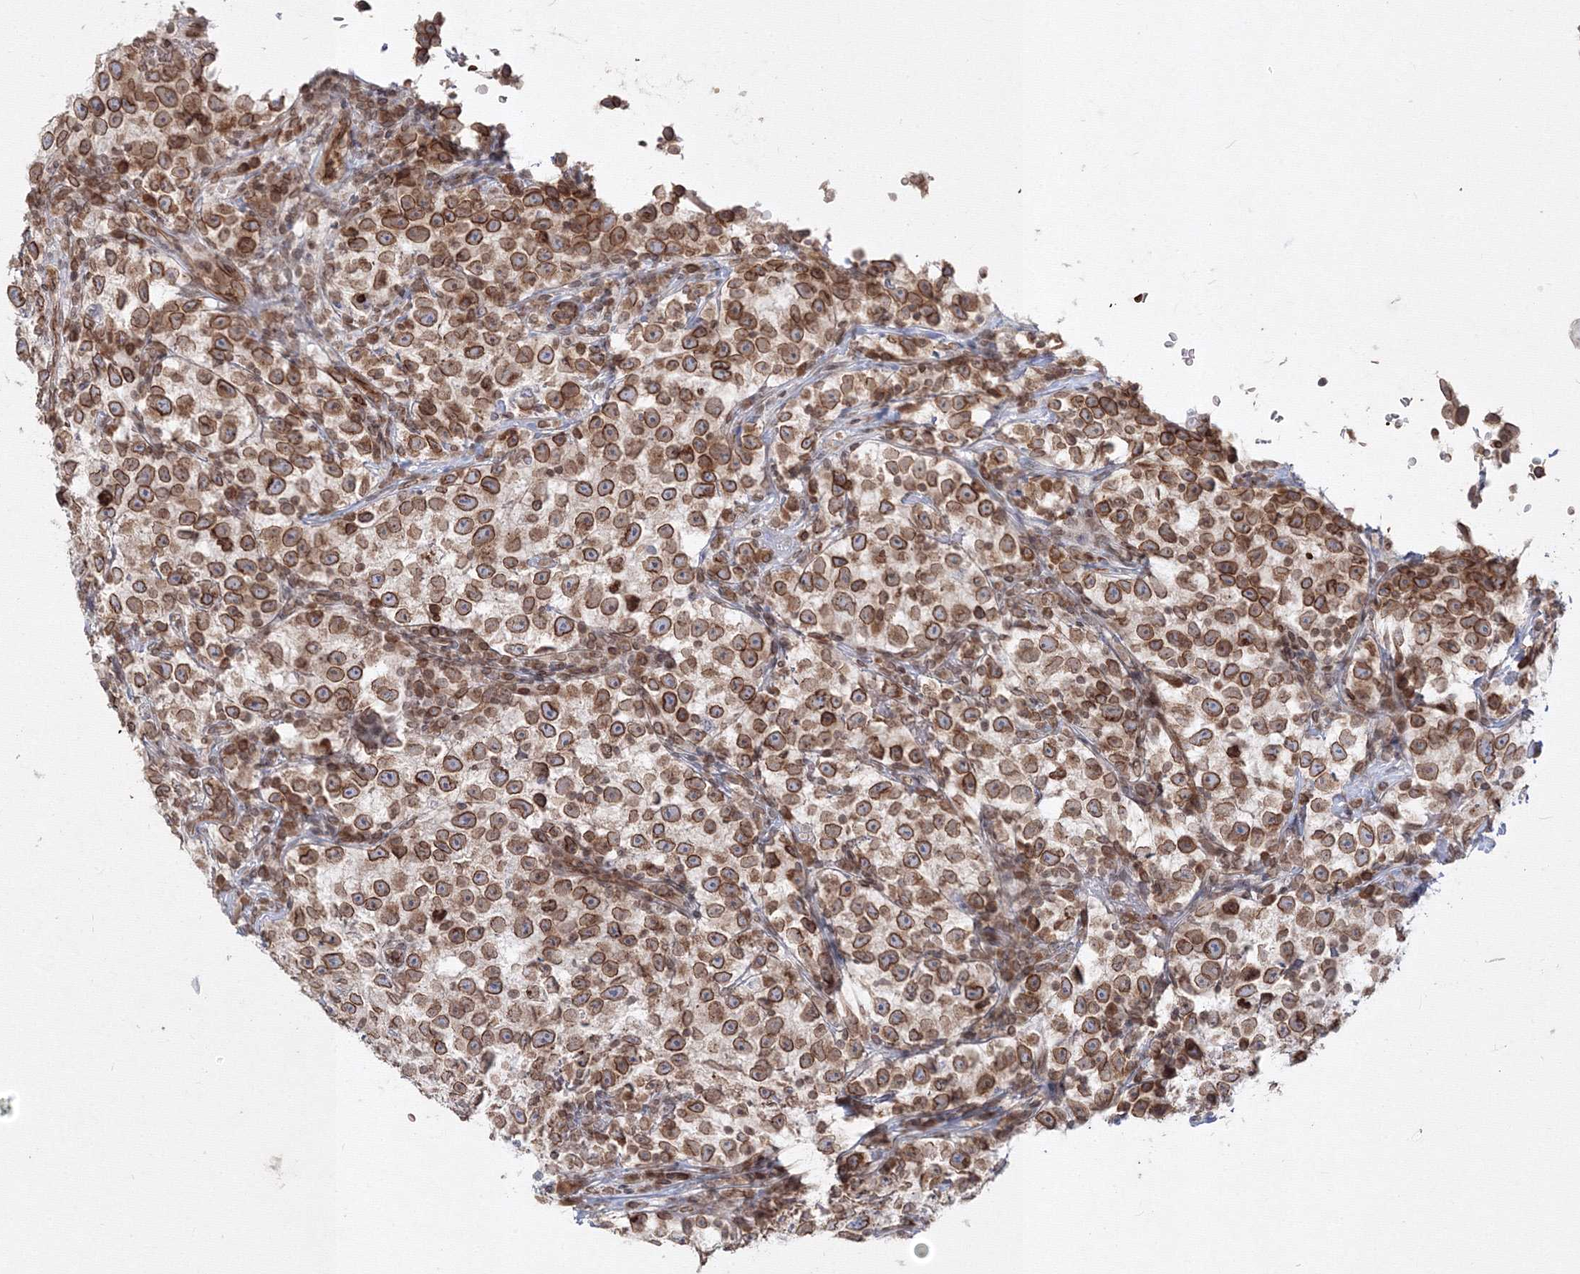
{"staining": {"intensity": "strong", "quantity": "25%-75%", "location": "cytoplasmic/membranous,nuclear"}, "tissue": "testis cancer", "cell_type": "Tumor cells", "image_type": "cancer", "snomed": [{"axis": "morphology", "description": "Seminoma, NOS"}, {"axis": "topography", "description": "Testis"}], "caption": "This is a micrograph of immunohistochemistry staining of testis seminoma, which shows strong staining in the cytoplasmic/membranous and nuclear of tumor cells.", "gene": "DNAJB2", "patient": {"sex": "male", "age": 22}}